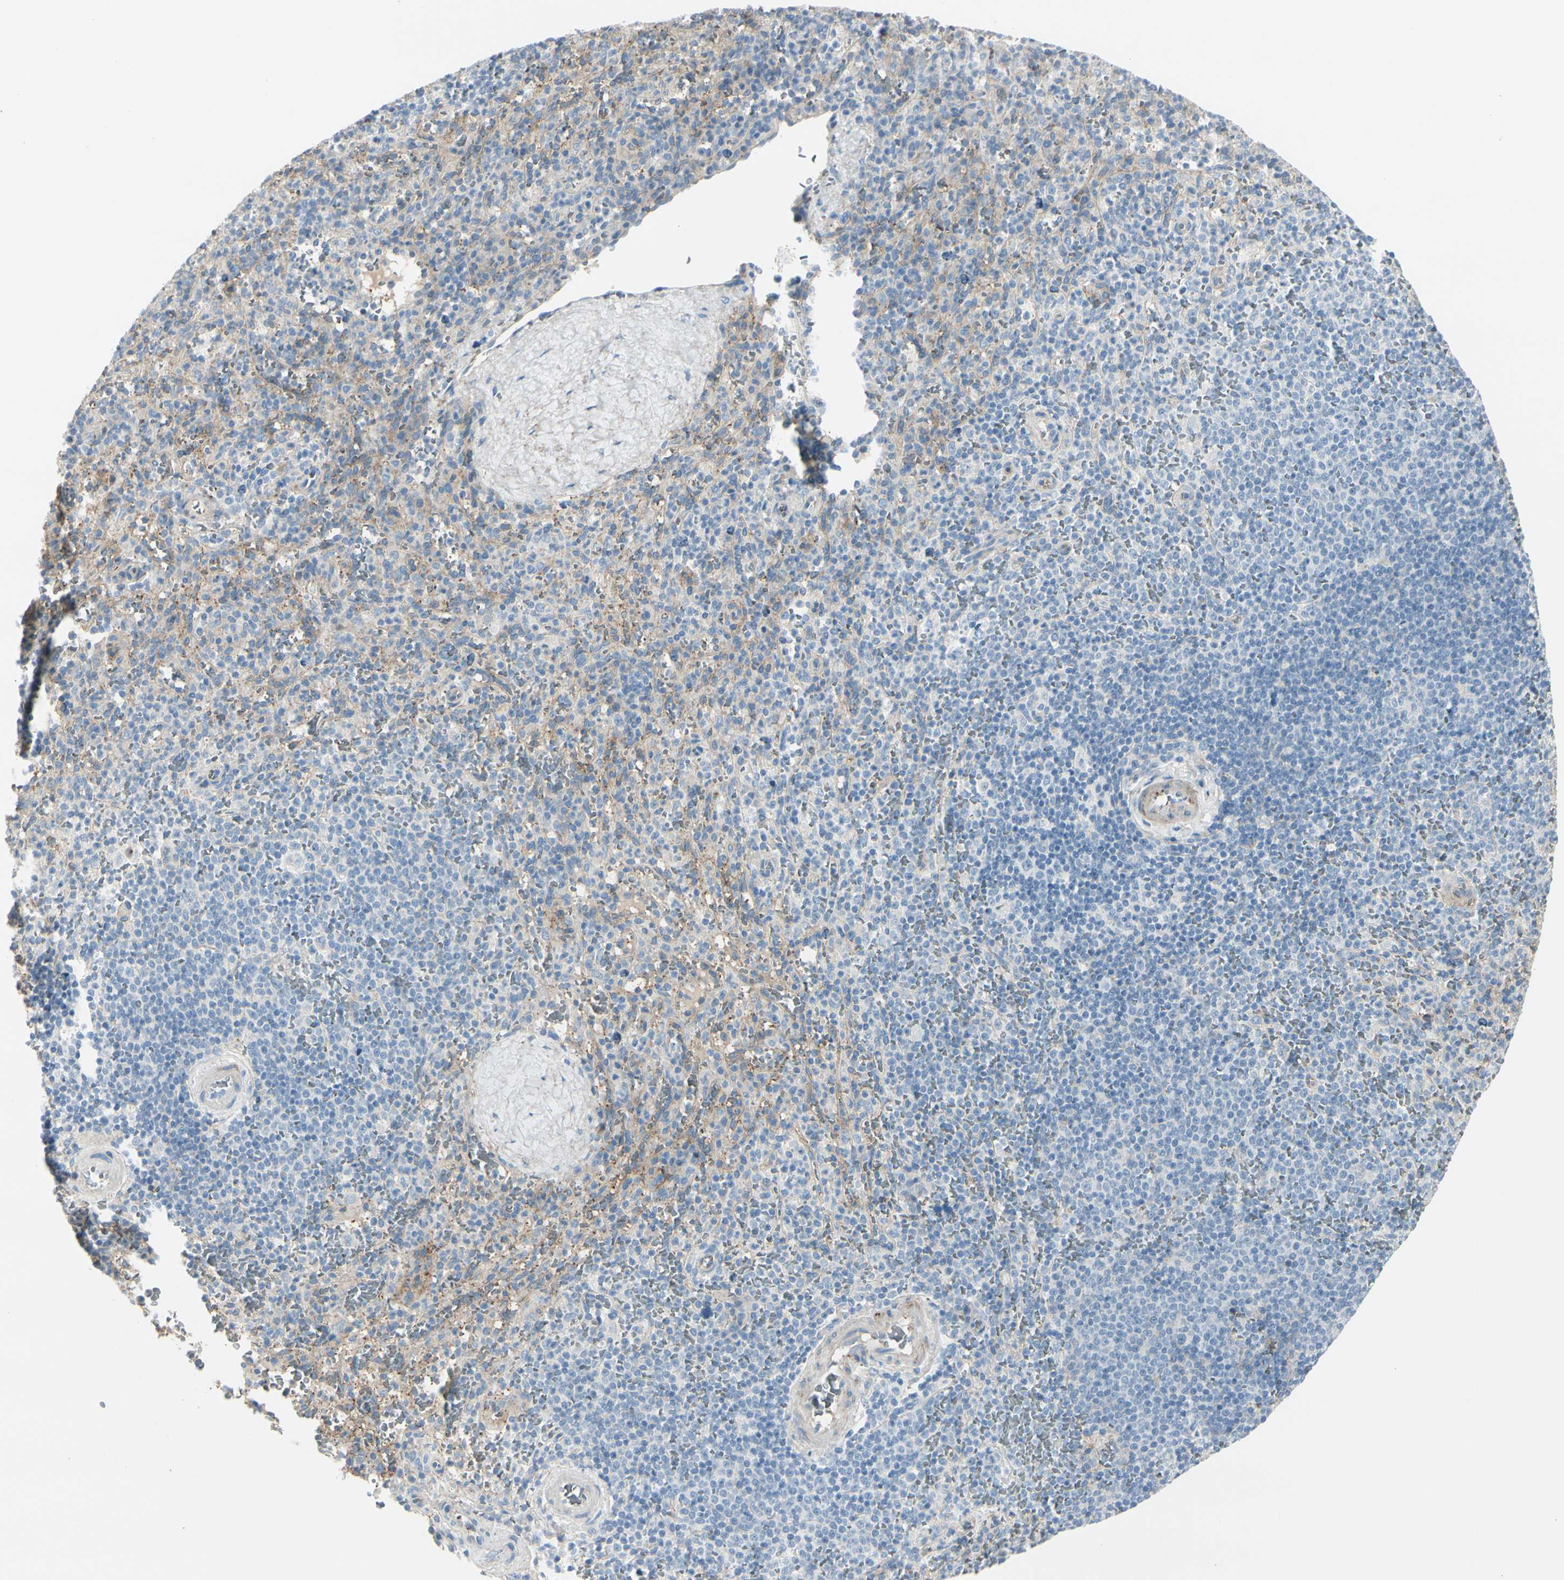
{"staining": {"intensity": "negative", "quantity": "none", "location": "none"}, "tissue": "spleen", "cell_type": "Cells in red pulp", "image_type": "normal", "snomed": [{"axis": "morphology", "description": "Normal tissue, NOS"}, {"axis": "topography", "description": "Spleen"}], "caption": "Human spleen stained for a protein using immunohistochemistry reveals no positivity in cells in red pulp.", "gene": "CACNA2D1", "patient": {"sex": "male", "age": 36}}